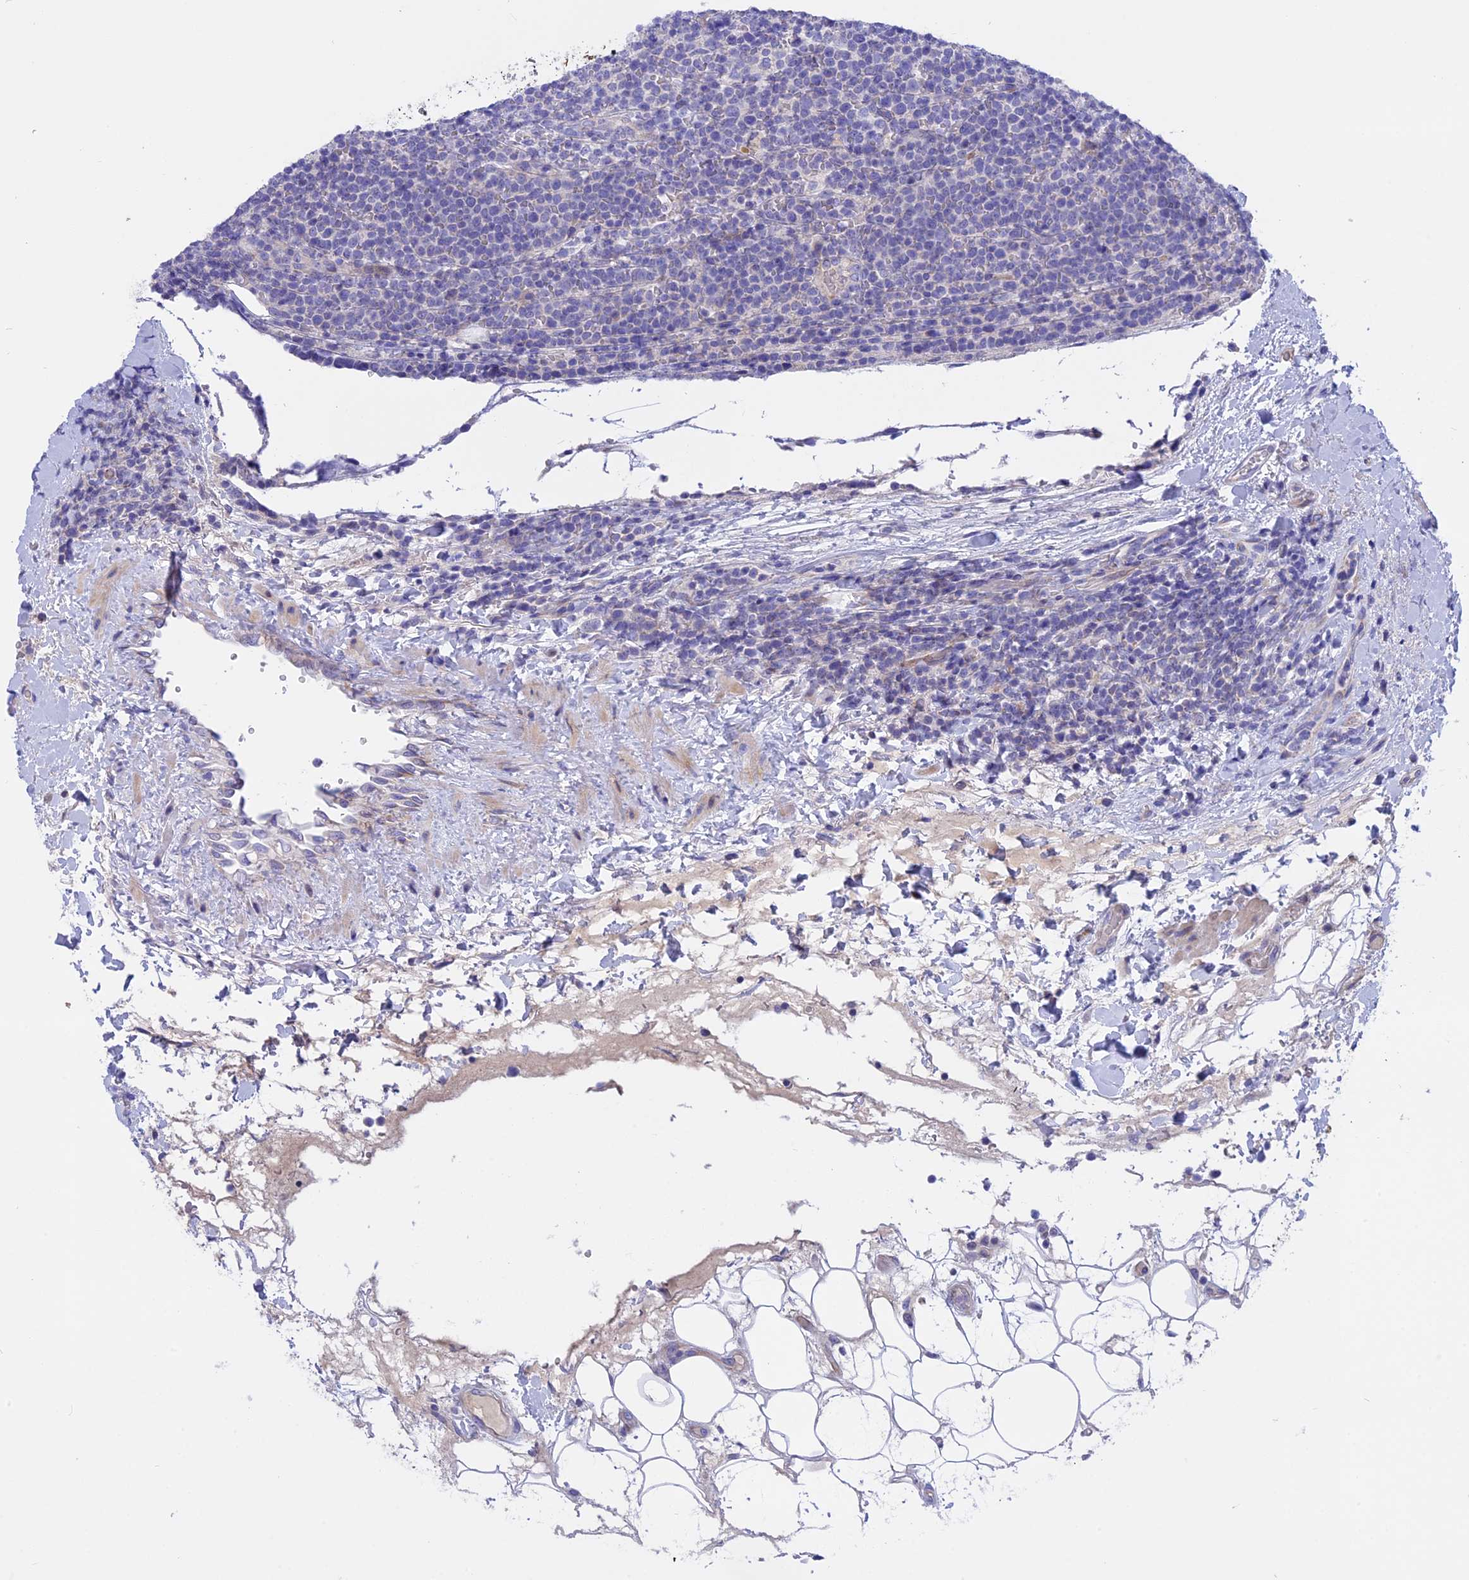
{"staining": {"intensity": "negative", "quantity": "none", "location": "none"}, "tissue": "lymphoma", "cell_type": "Tumor cells", "image_type": "cancer", "snomed": [{"axis": "morphology", "description": "Malignant lymphoma, non-Hodgkin's type, High grade"}, {"axis": "topography", "description": "Lymph node"}], "caption": "An image of malignant lymphoma, non-Hodgkin's type (high-grade) stained for a protein demonstrates no brown staining in tumor cells.", "gene": "TMEM138", "patient": {"sex": "male", "age": 61}}